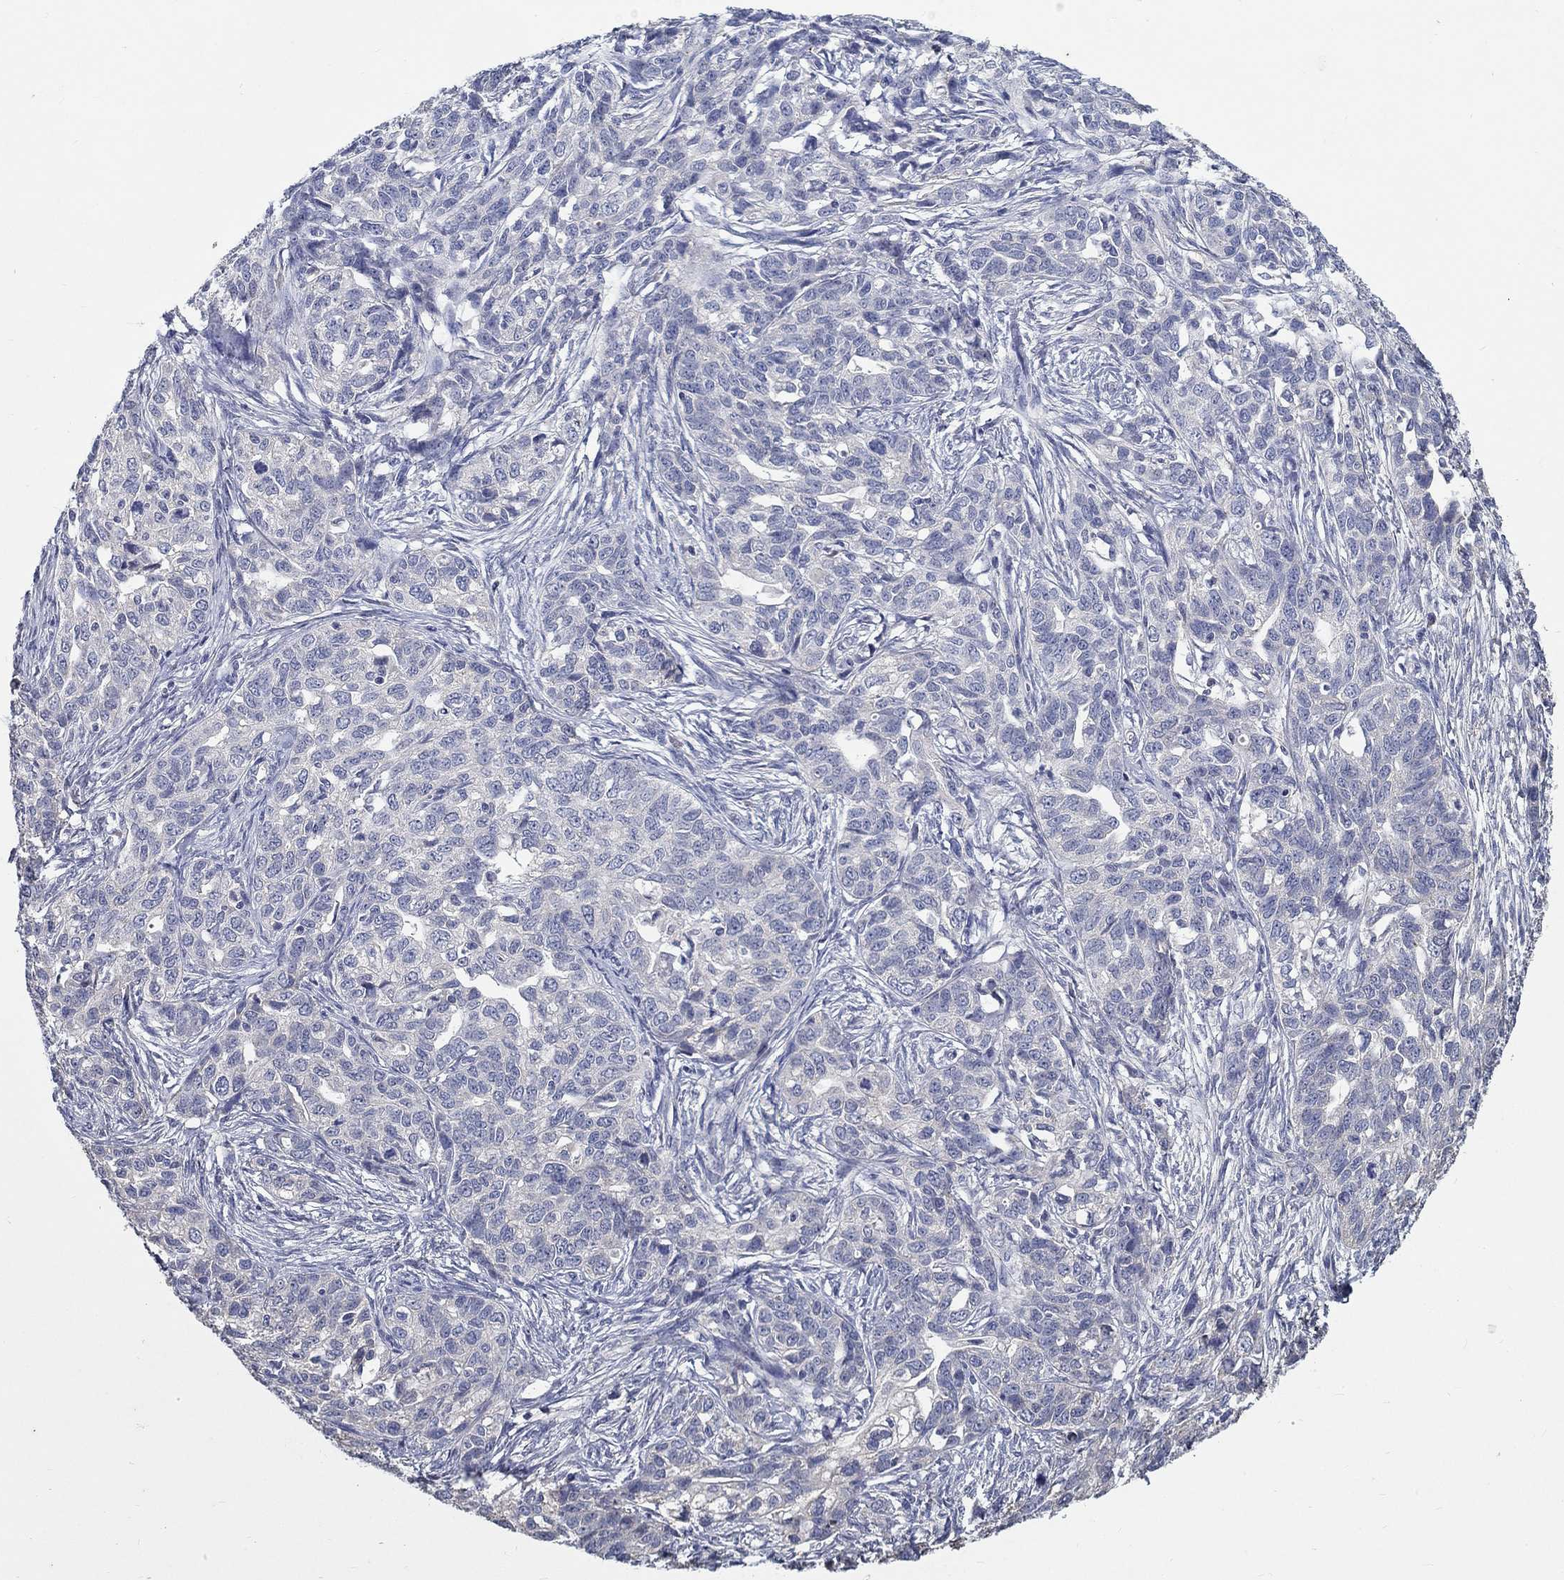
{"staining": {"intensity": "negative", "quantity": "none", "location": "none"}, "tissue": "ovarian cancer", "cell_type": "Tumor cells", "image_type": "cancer", "snomed": [{"axis": "morphology", "description": "Cystadenocarcinoma, serous, NOS"}, {"axis": "topography", "description": "Ovary"}], "caption": "IHC of human ovarian cancer (serous cystadenocarcinoma) shows no staining in tumor cells. The staining is performed using DAB brown chromogen with nuclei counter-stained in using hematoxylin.", "gene": "PROZ", "patient": {"sex": "female", "age": 71}}